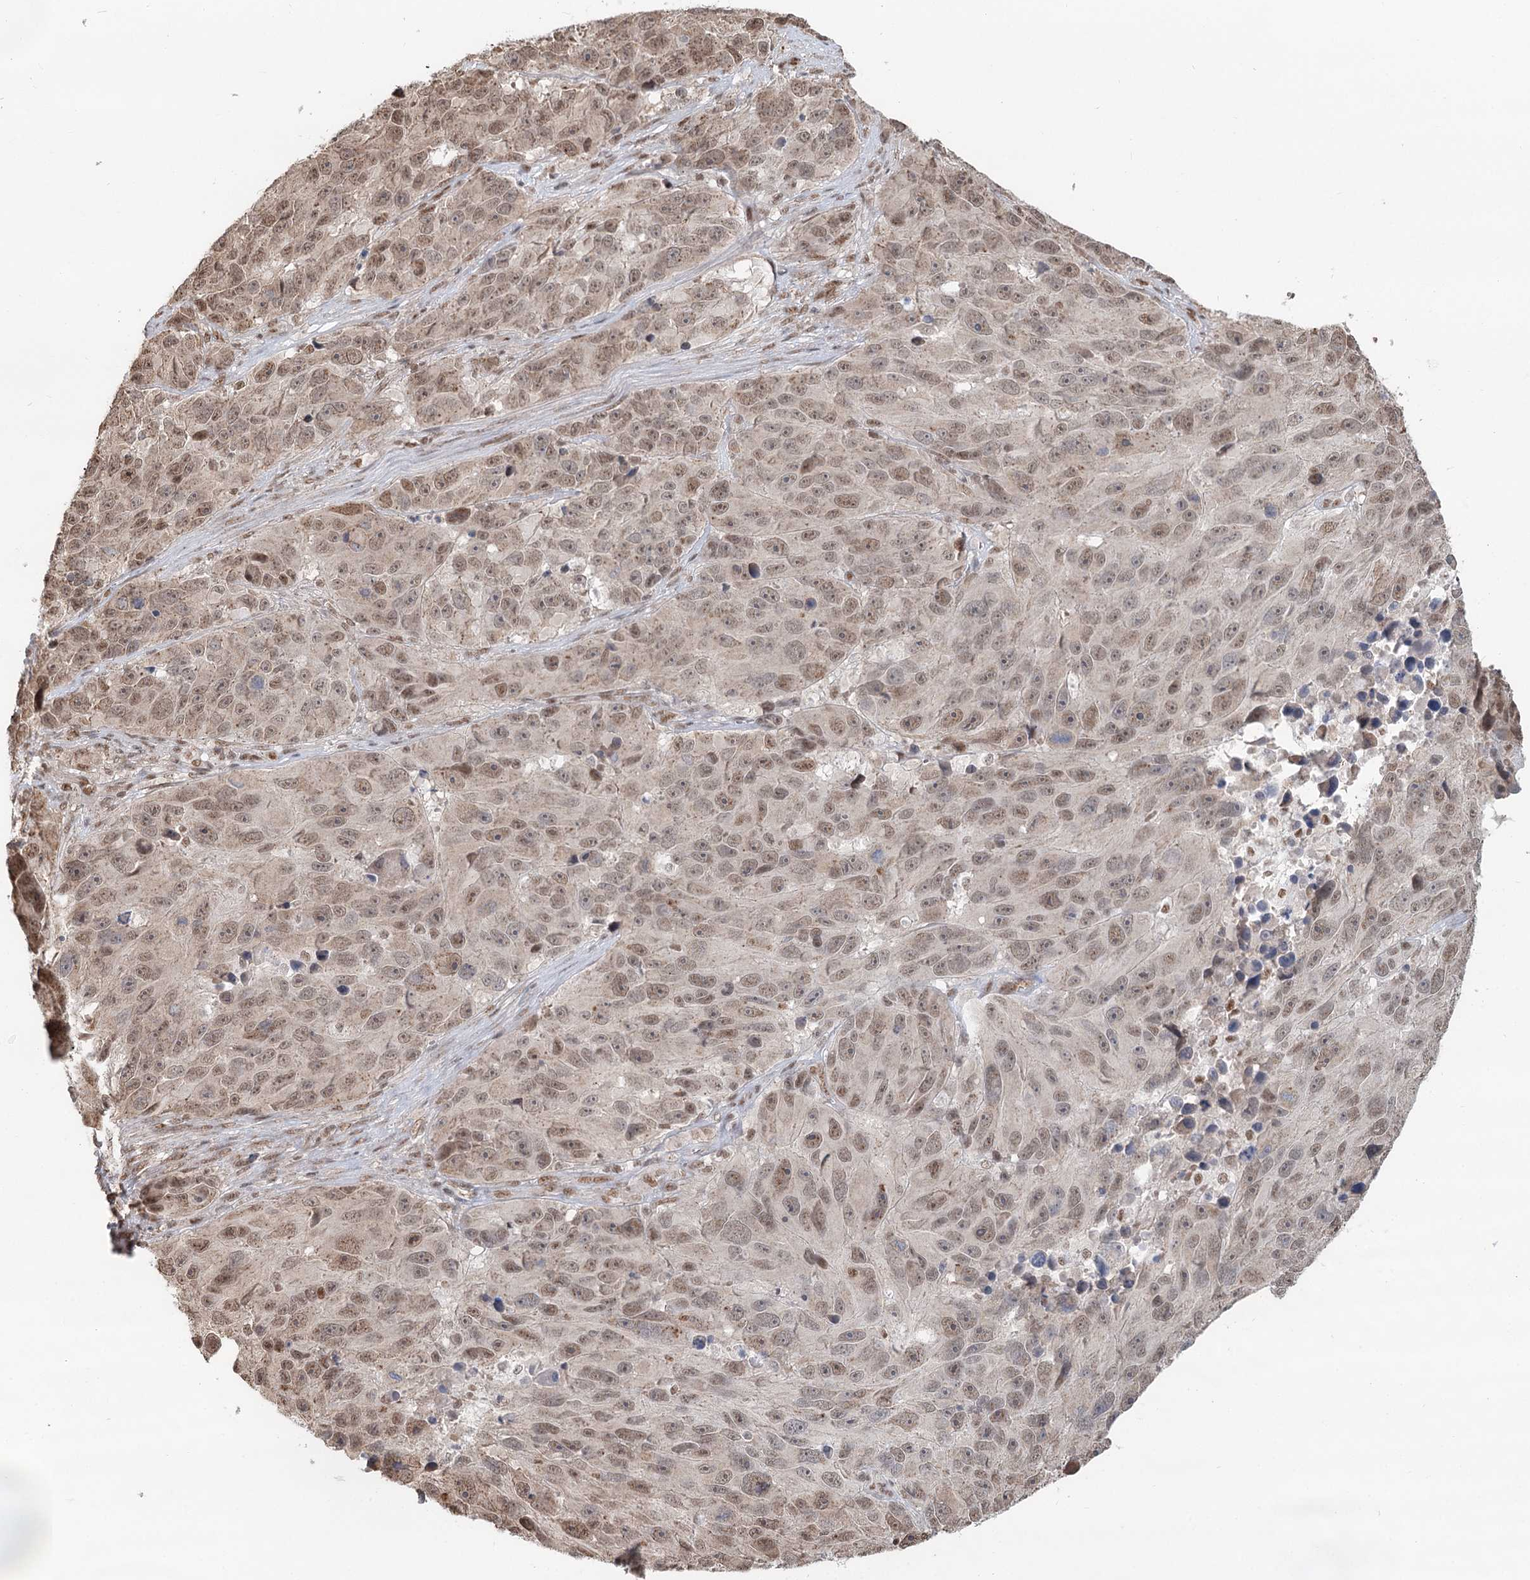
{"staining": {"intensity": "moderate", "quantity": ">75%", "location": "cytoplasmic/membranous,nuclear"}, "tissue": "melanoma", "cell_type": "Tumor cells", "image_type": "cancer", "snomed": [{"axis": "morphology", "description": "Malignant melanoma, NOS"}, {"axis": "topography", "description": "Skin"}], "caption": "Immunohistochemical staining of human malignant melanoma reveals moderate cytoplasmic/membranous and nuclear protein positivity in about >75% of tumor cells.", "gene": "GPALPP1", "patient": {"sex": "male", "age": 84}}